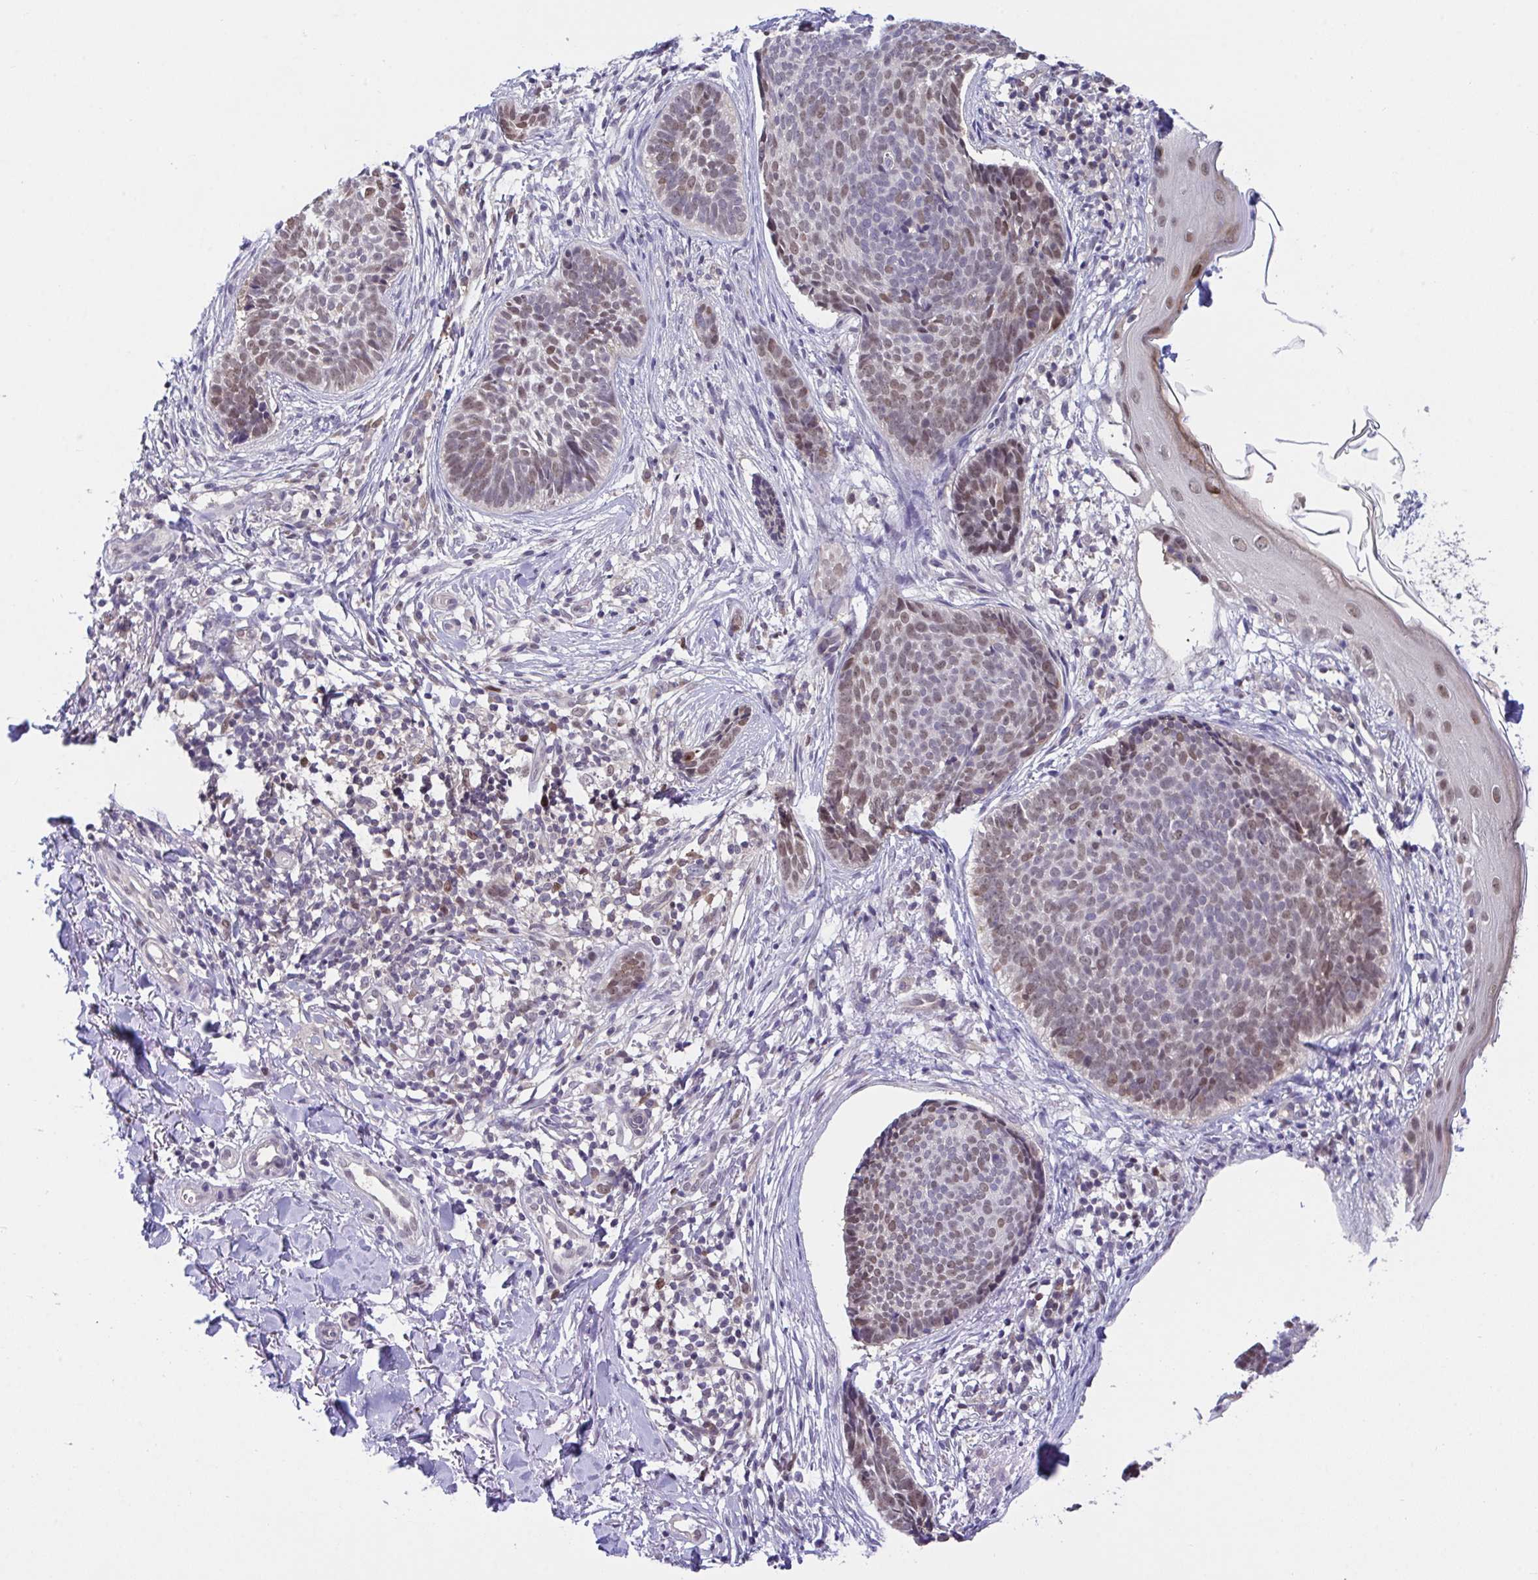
{"staining": {"intensity": "moderate", "quantity": "<25%", "location": "nuclear"}, "tissue": "skin cancer", "cell_type": "Tumor cells", "image_type": "cancer", "snomed": [{"axis": "morphology", "description": "Basal cell carcinoma"}, {"axis": "topography", "description": "Skin"}, {"axis": "topography", "description": "Skin of back"}], "caption": "Moderate nuclear expression is present in approximately <25% of tumor cells in skin basal cell carcinoma. The protein of interest is stained brown, and the nuclei are stained in blue (DAB IHC with brightfield microscopy, high magnification).", "gene": "ZNF444", "patient": {"sex": "male", "age": 81}}